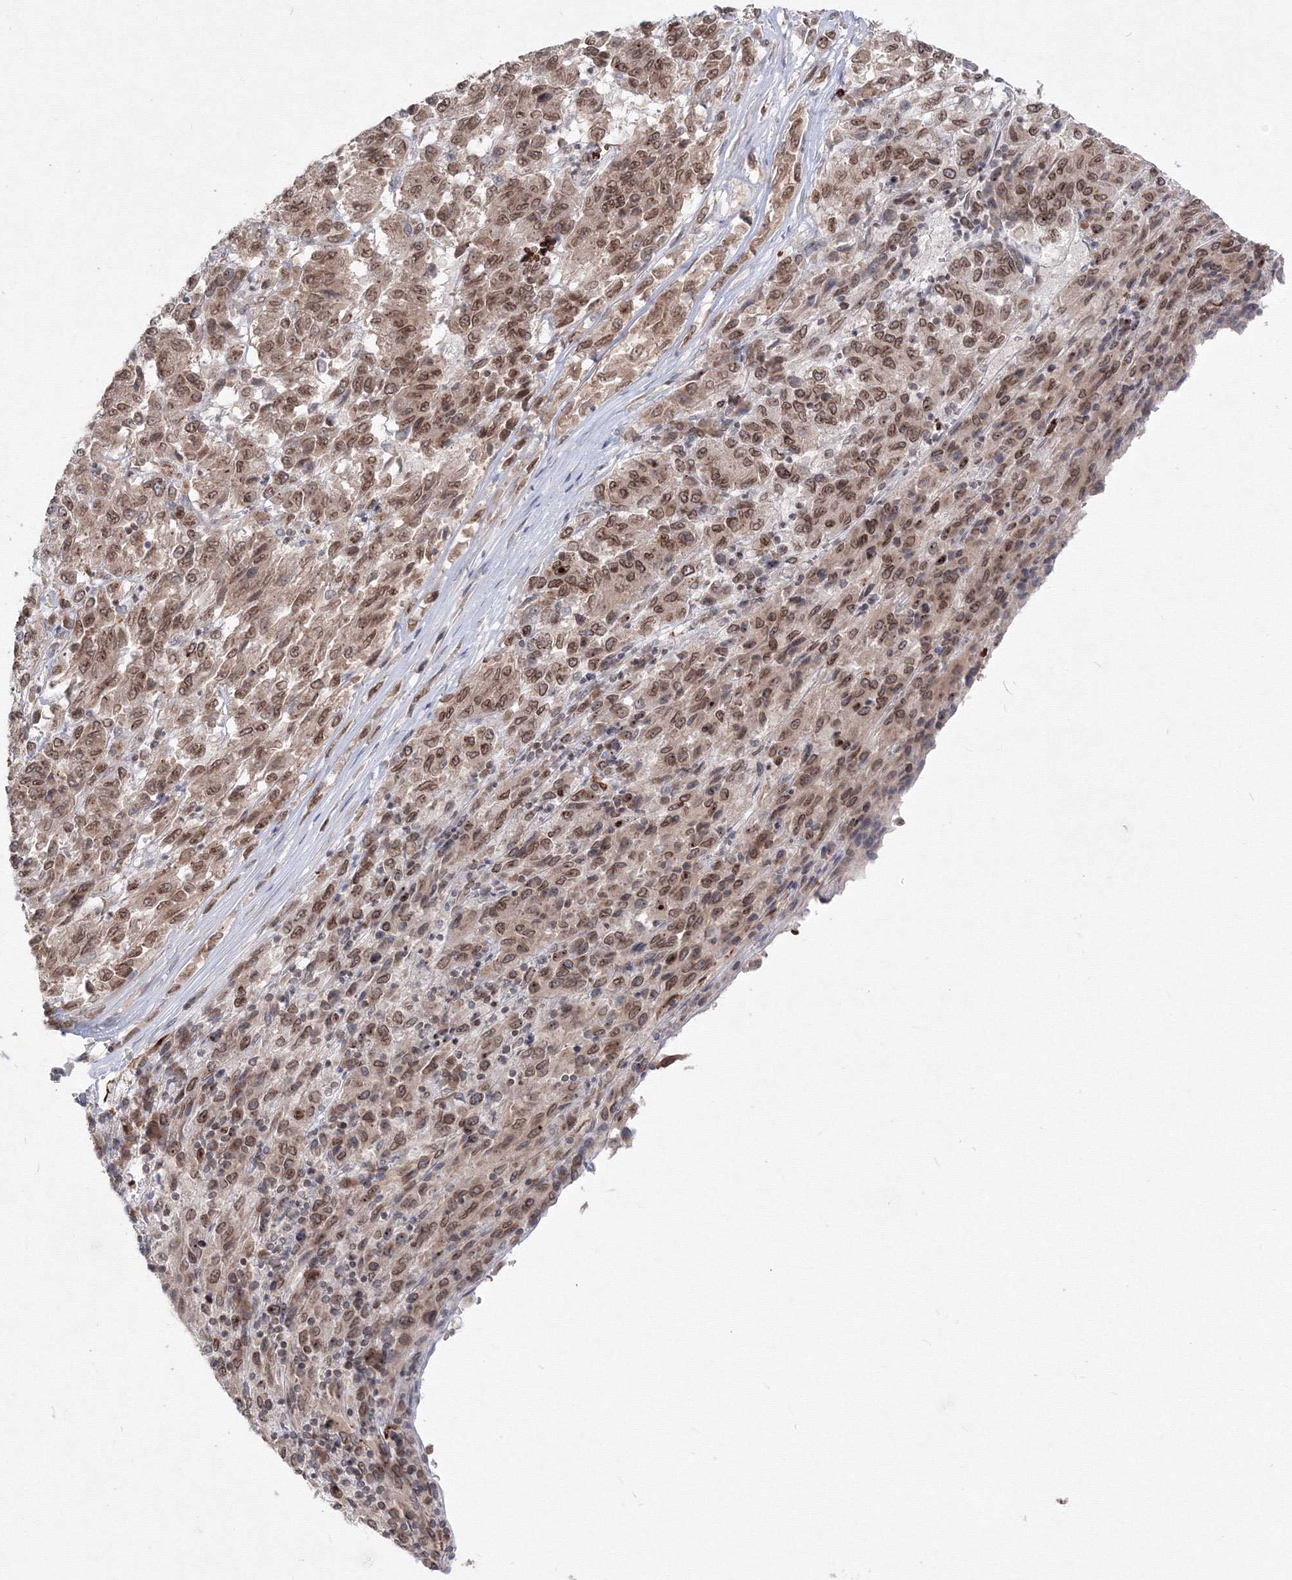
{"staining": {"intensity": "moderate", "quantity": ">75%", "location": "cytoplasmic/membranous,nuclear"}, "tissue": "melanoma", "cell_type": "Tumor cells", "image_type": "cancer", "snomed": [{"axis": "morphology", "description": "Malignant melanoma, Metastatic site"}, {"axis": "topography", "description": "Lung"}], "caption": "Malignant melanoma (metastatic site) was stained to show a protein in brown. There is medium levels of moderate cytoplasmic/membranous and nuclear positivity in about >75% of tumor cells.", "gene": "DNAJB2", "patient": {"sex": "male", "age": 64}}